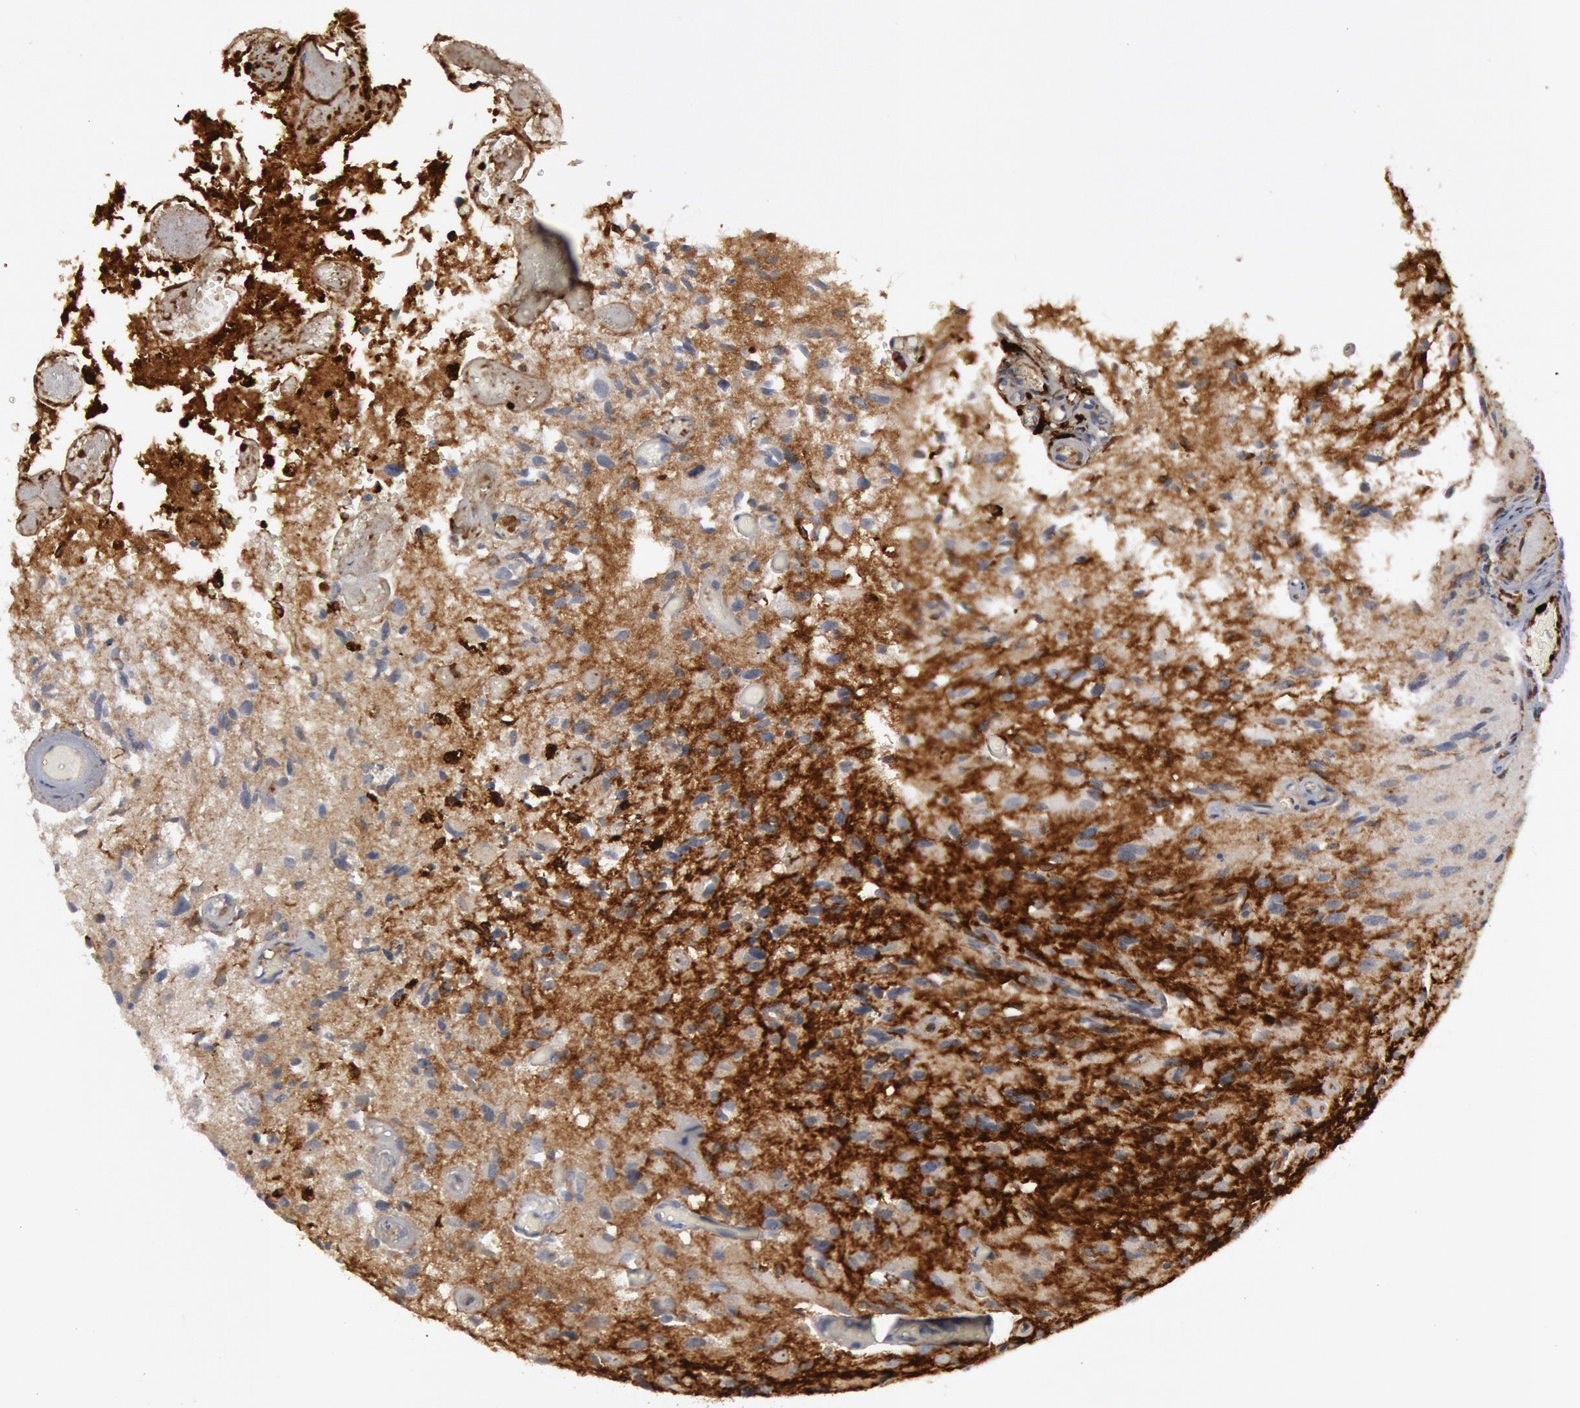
{"staining": {"intensity": "moderate", "quantity": "25%-75%", "location": "cytoplasmic/membranous"}, "tissue": "glioma", "cell_type": "Tumor cells", "image_type": "cancer", "snomed": [{"axis": "morphology", "description": "Glioma, malignant, High grade"}, {"axis": "topography", "description": "Brain"}], "caption": "Immunohistochemical staining of glioma reveals medium levels of moderate cytoplasmic/membranous protein expression in approximately 25%-75% of tumor cells.", "gene": "C1QC", "patient": {"sex": "male", "age": 69}}